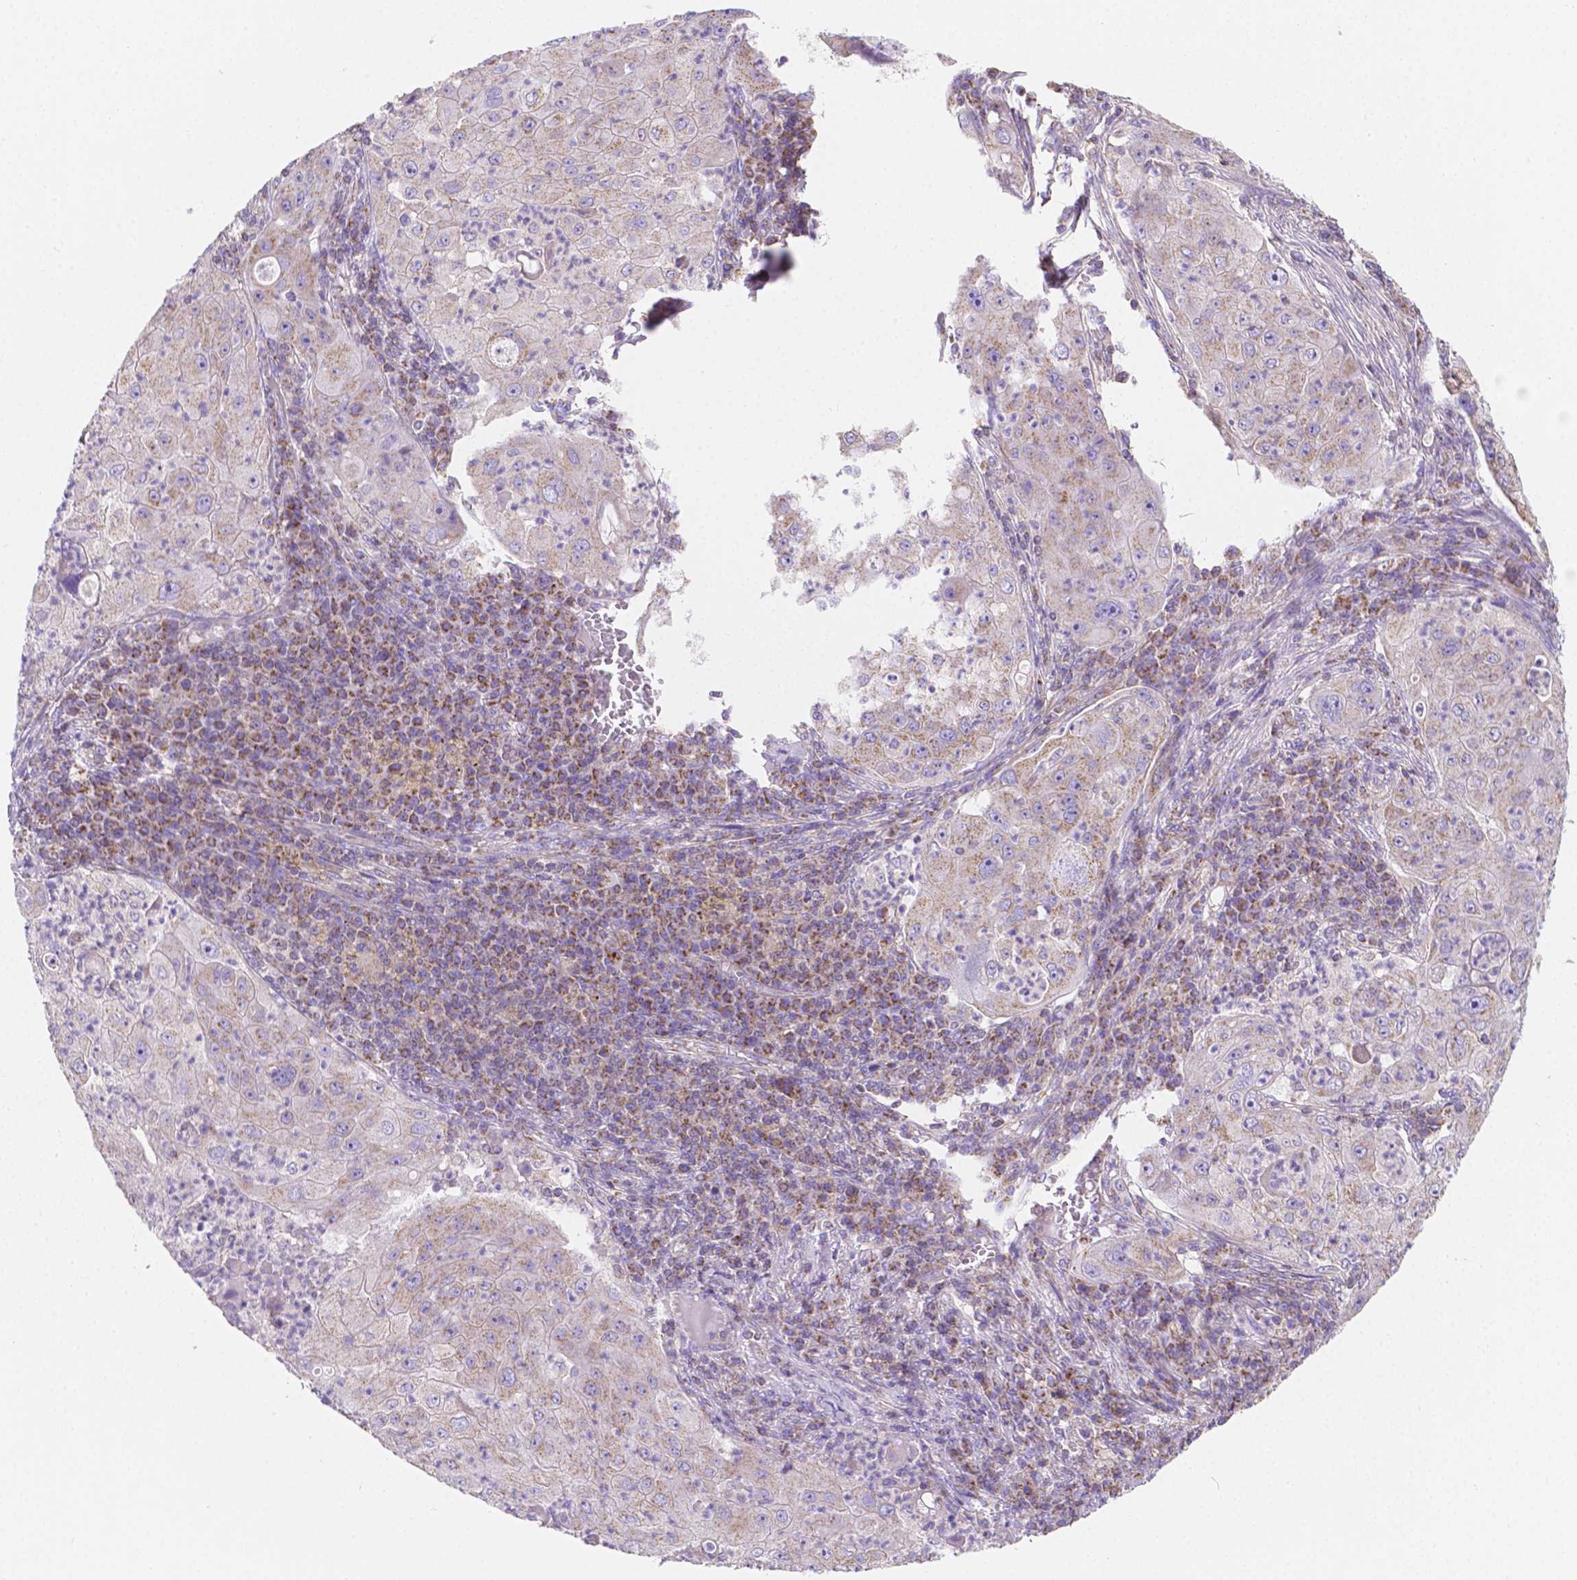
{"staining": {"intensity": "weak", "quantity": "25%-75%", "location": "cytoplasmic/membranous"}, "tissue": "lung cancer", "cell_type": "Tumor cells", "image_type": "cancer", "snomed": [{"axis": "morphology", "description": "Squamous cell carcinoma, NOS"}, {"axis": "topography", "description": "Lung"}], "caption": "An immunohistochemistry (IHC) image of tumor tissue is shown. Protein staining in brown labels weak cytoplasmic/membranous positivity in lung cancer within tumor cells.", "gene": "SGTB", "patient": {"sex": "female", "age": 59}}